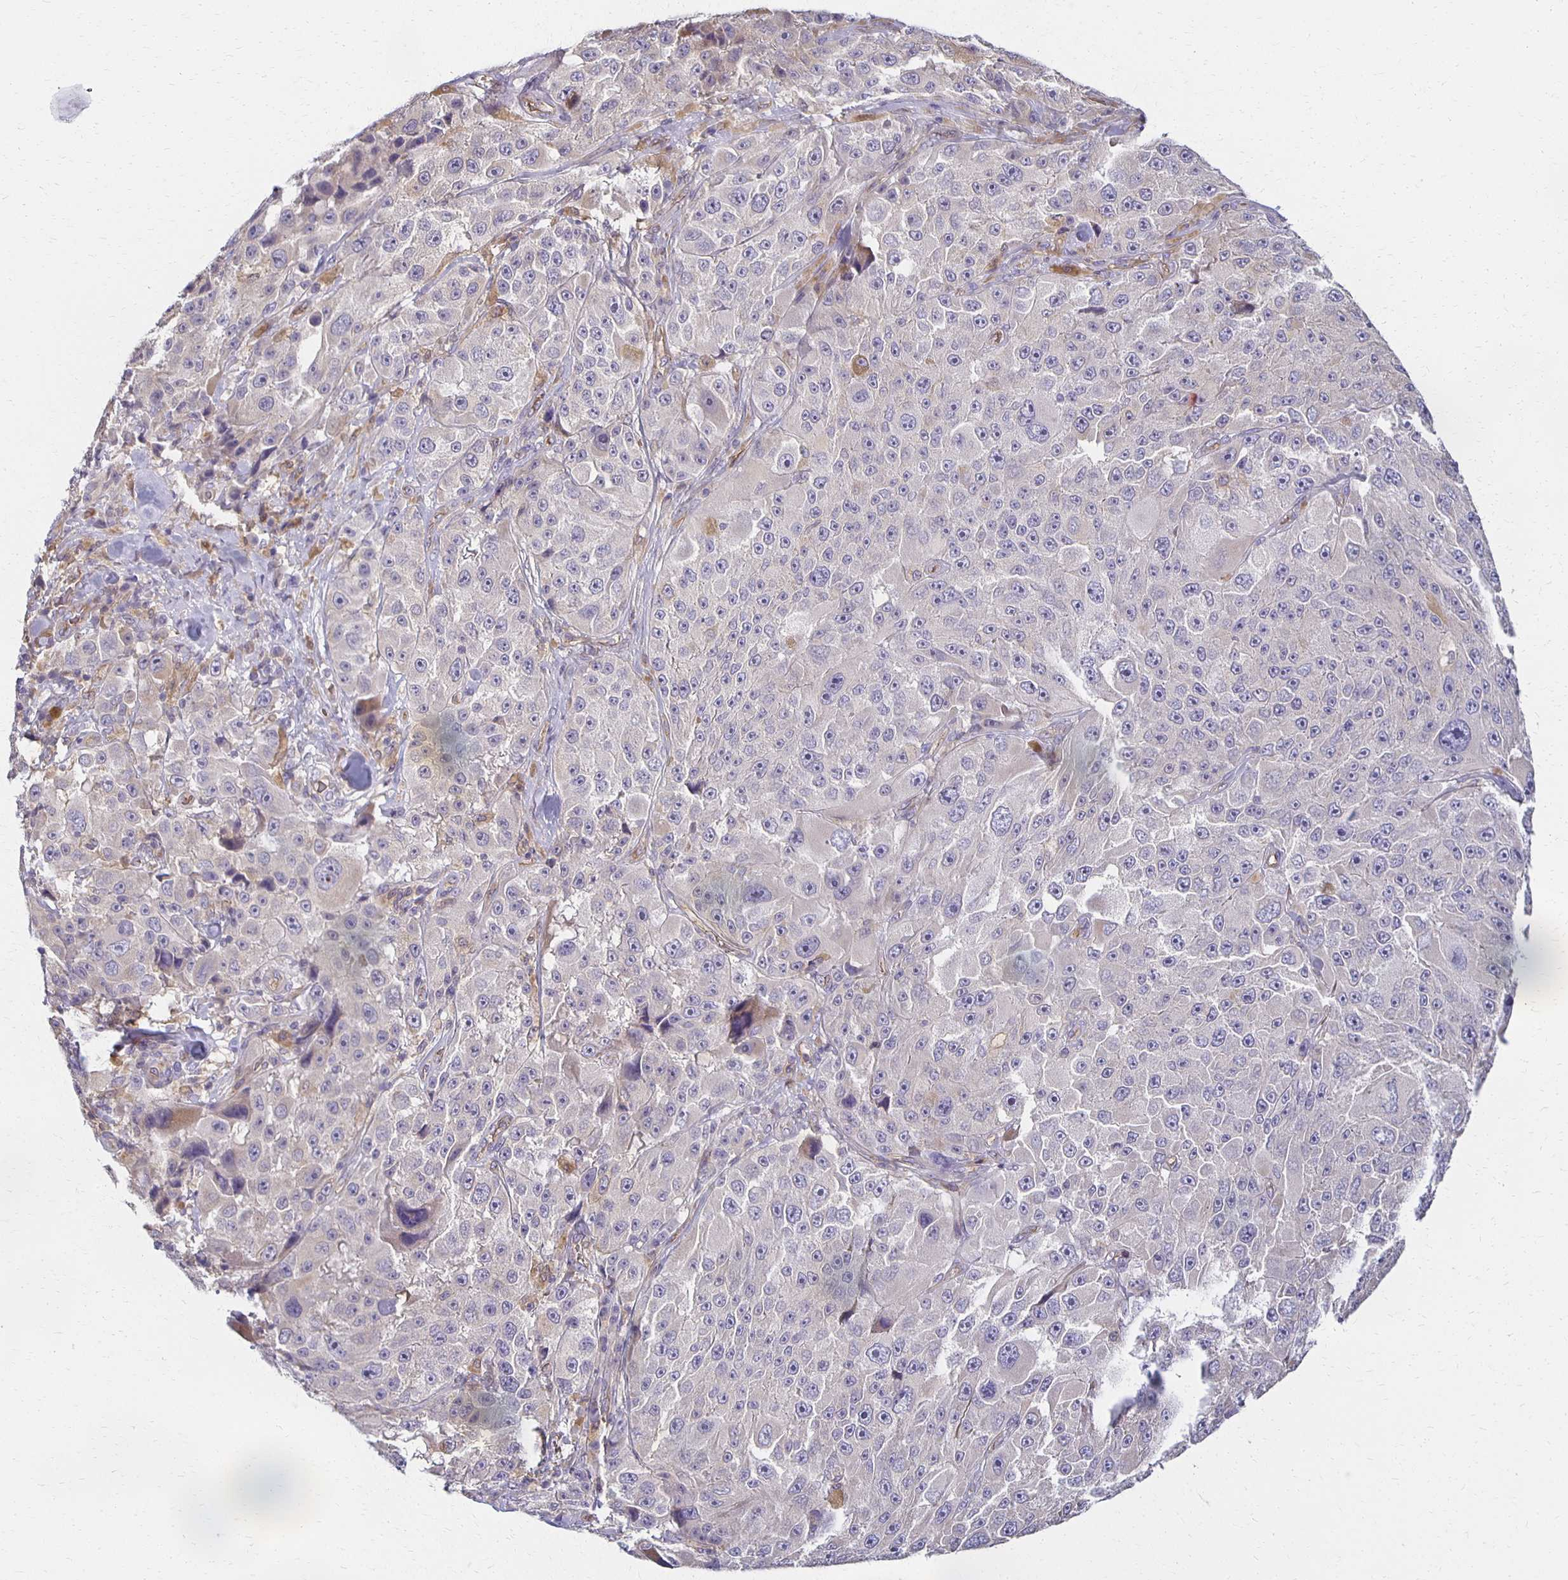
{"staining": {"intensity": "negative", "quantity": "none", "location": "none"}, "tissue": "melanoma", "cell_type": "Tumor cells", "image_type": "cancer", "snomed": [{"axis": "morphology", "description": "Malignant melanoma, Metastatic site"}, {"axis": "topography", "description": "Lymph node"}], "caption": "Immunohistochemistry (IHC) of malignant melanoma (metastatic site) exhibits no expression in tumor cells.", "gene": "GPX4", "patient": {"sex": "male", "age": 62}}